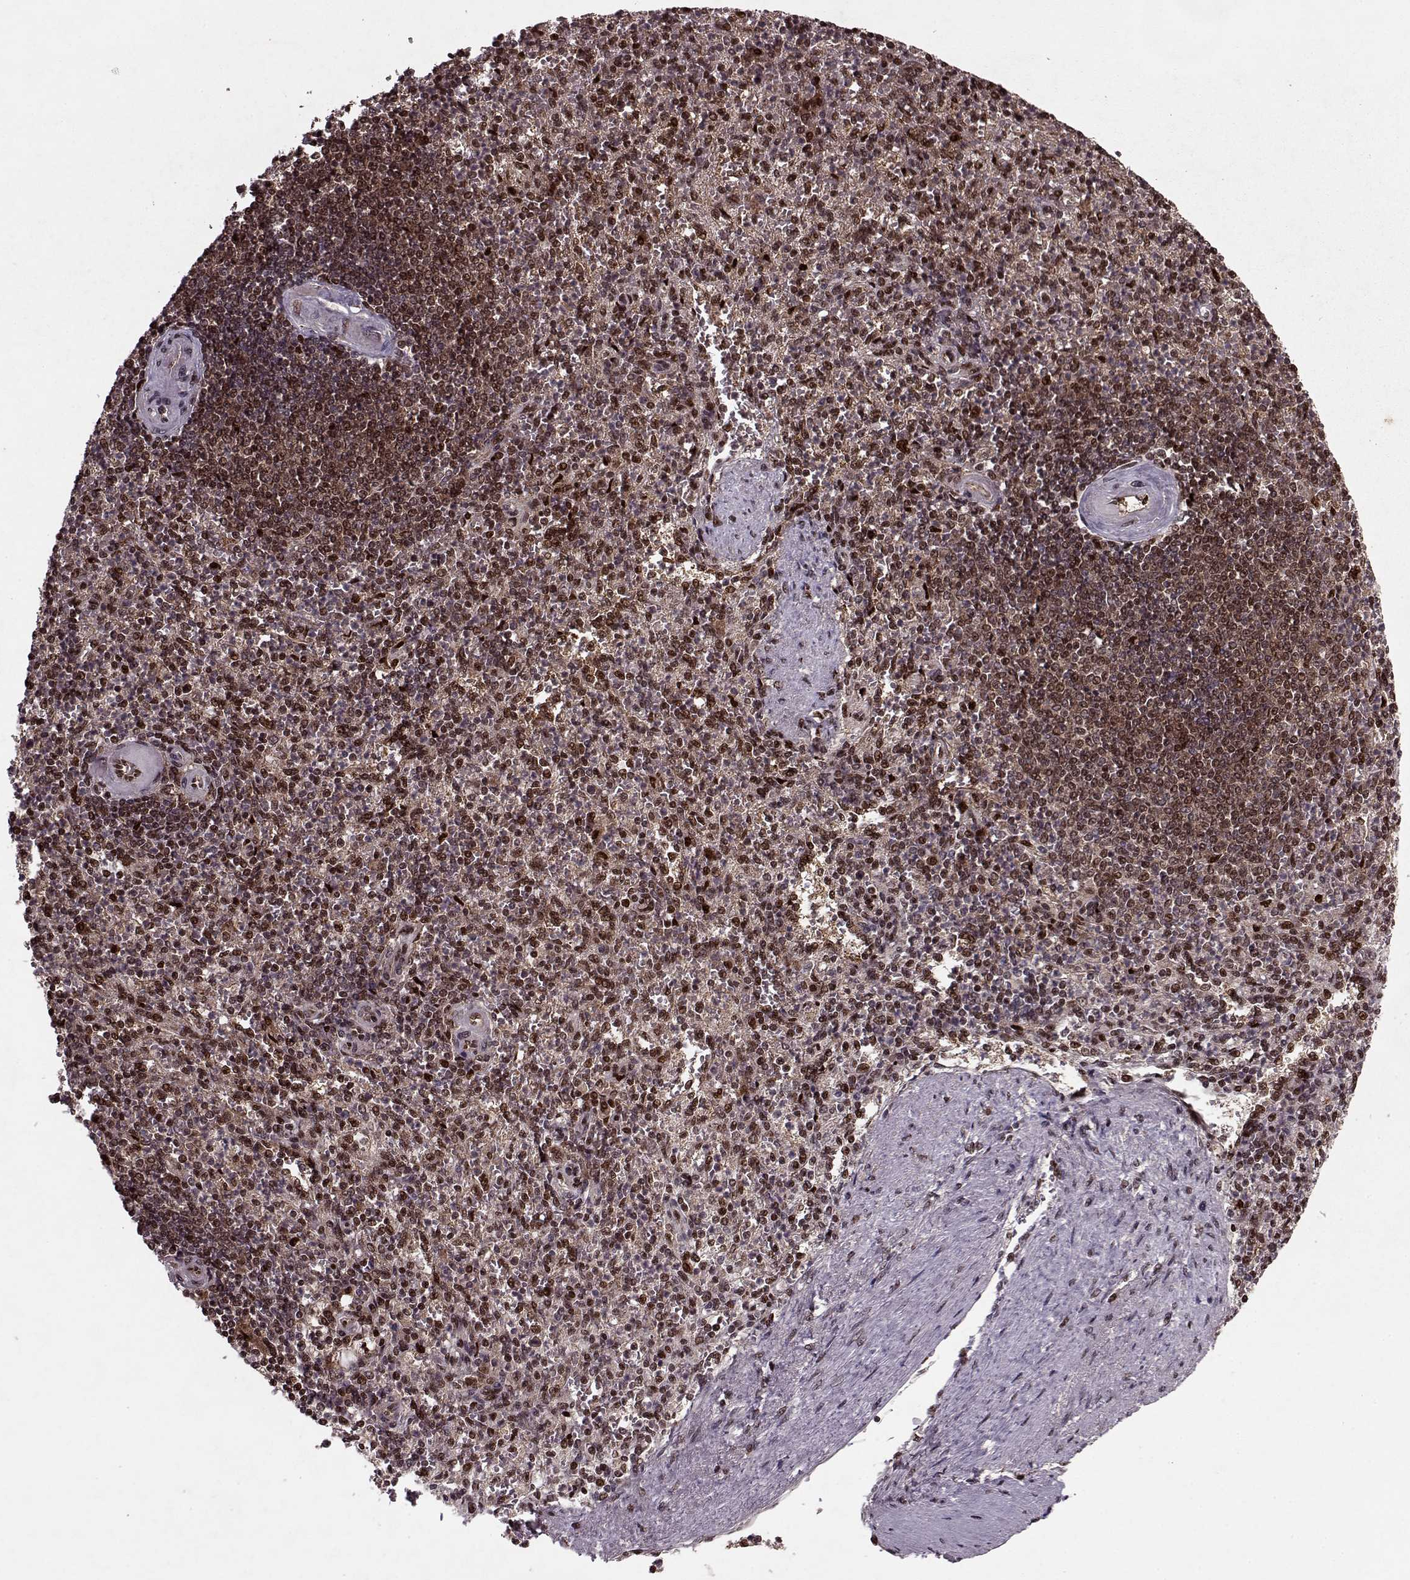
{"staining": {"intensity": "strong", "quantity": ">75%", "location": "cytoplasmic/membranous,nuclear"}, "tissue": "spleen", "cell_type": "Cells in red pulp", "image_type": "normal", "snomed": [{"axis": "morphology", "description": "Normal tissue, NOS"}, {"axis": "topography", "description": "Spleen"}], "caption": "Protein expression analysis of normal spleen reveals strong cytoplasmic/membranous,nuclear staining in about >75% of cells in red pulp. Nuclei are stained in blue.", "gene": "PSMA7", "patient": {"sex": "female", "age": 74}}